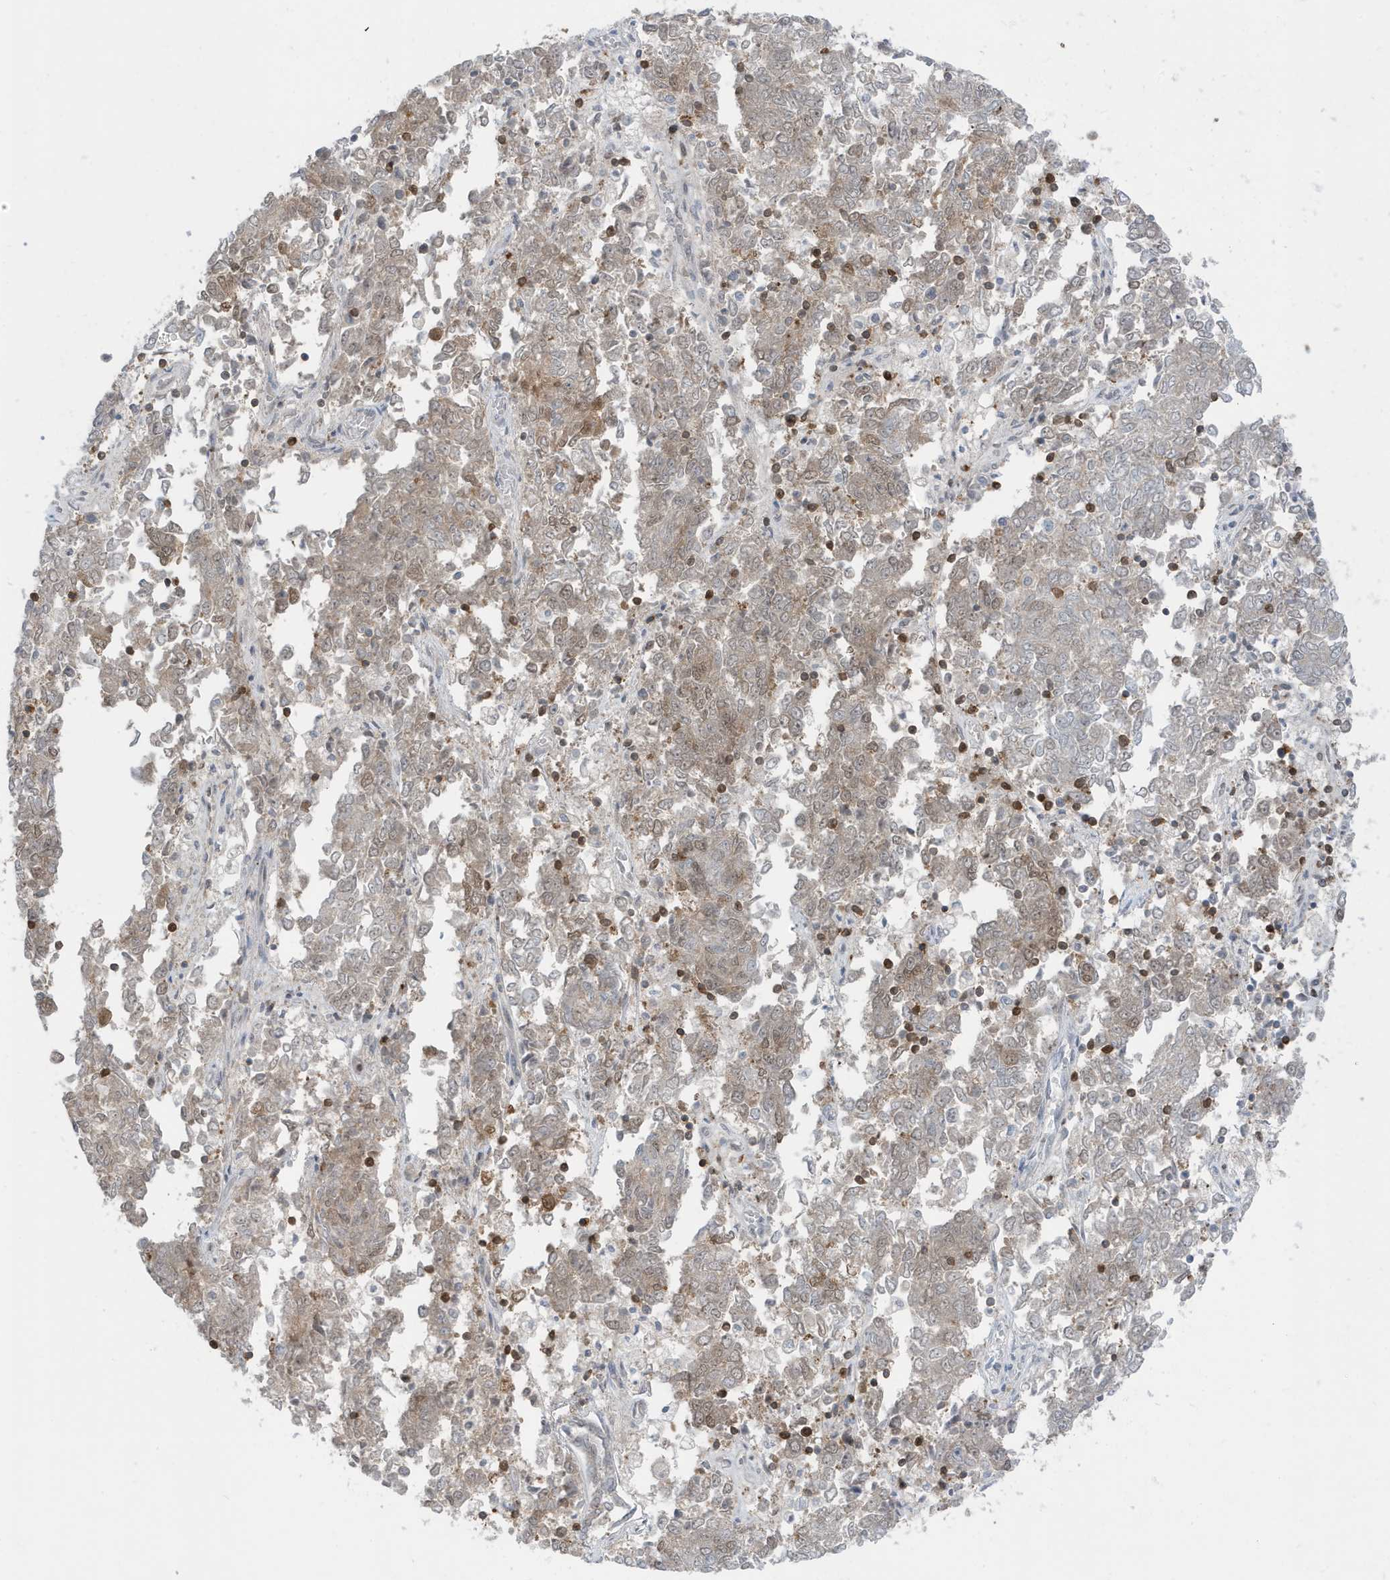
{"staining": {"intensity": "weak", "quantity": "25%-75%", "location": "cytoplasmic/membranous"}, "tissue": "endometrial cancer", "cell_type": "Tumor cells", "image_type": "cancer", "snomed": [{"axis": "morphology", "description": "Adenocarcinoma, NOS"}, {"axis": "topography", "description": "Endometrium"}], "caption": "IHC micrograph of human adenocarcinoma (endometrial) stained for a protein (brown), which reveals low levels of weak cytoplasmic/membranous staining in about 25%-75% of tumor cells.", "gene": "OGA", "patient": {"sex": "female", "age": 80}}